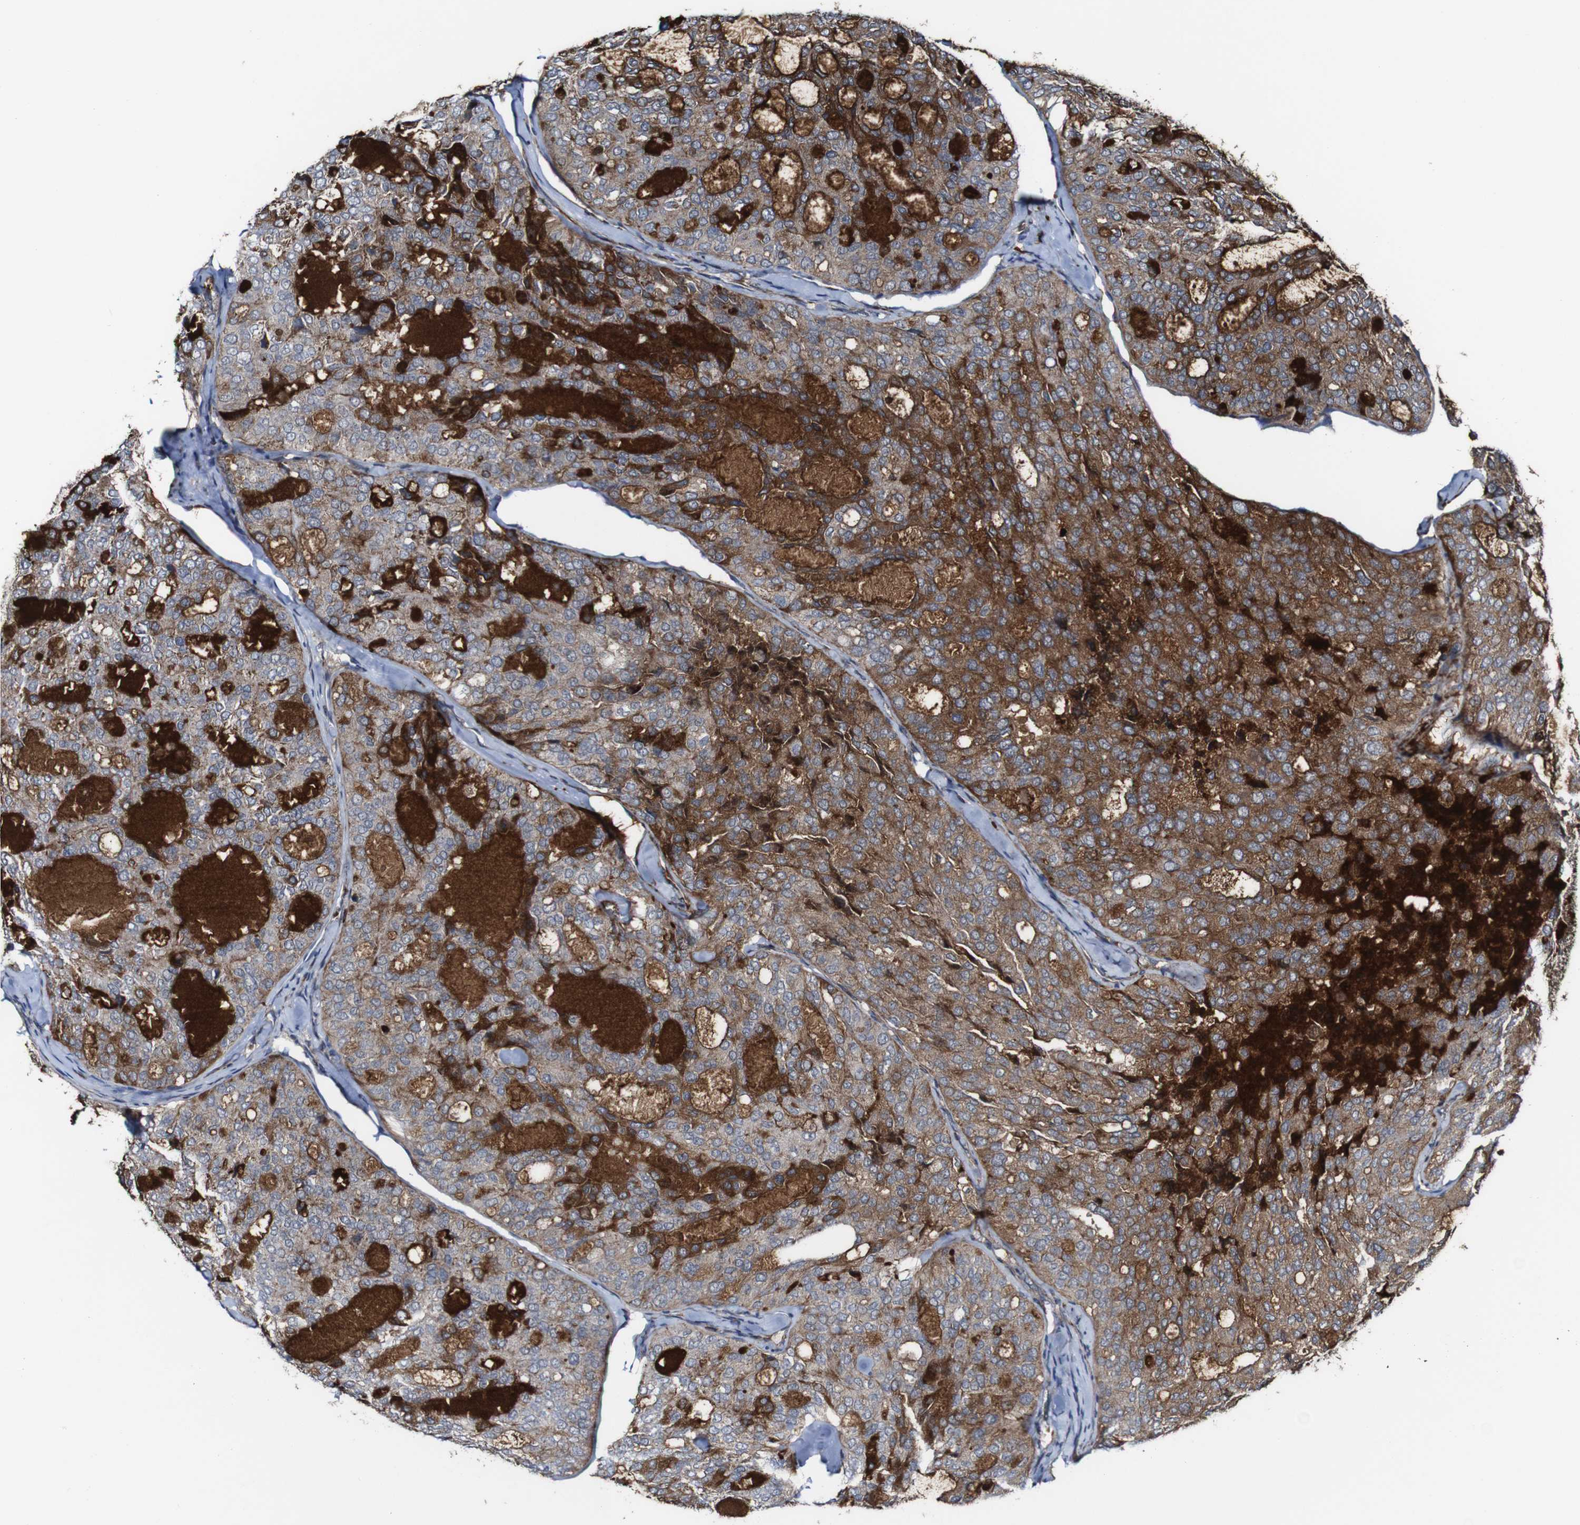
{"staining": {"intensity": "weak", "quantity": ">75%", "location": "cytoplasmic/membranous"}, "tissue": "thyroid cancer", "cell_type": "Tumor cells", "image_type": "cancer", "snomed": [{"axis": "morphology", "description": "Follicular adenoma carcinoma, NOS"}, {"axis": "topography", "description": "Thyroid gland"}], "caption": "A brown stain shows weak cytoplasmic/membranous staining of a protein in thyroid cancer tumor cells.", "gene": "JAK2", "patient": {"sex": "male", "age": 75}}